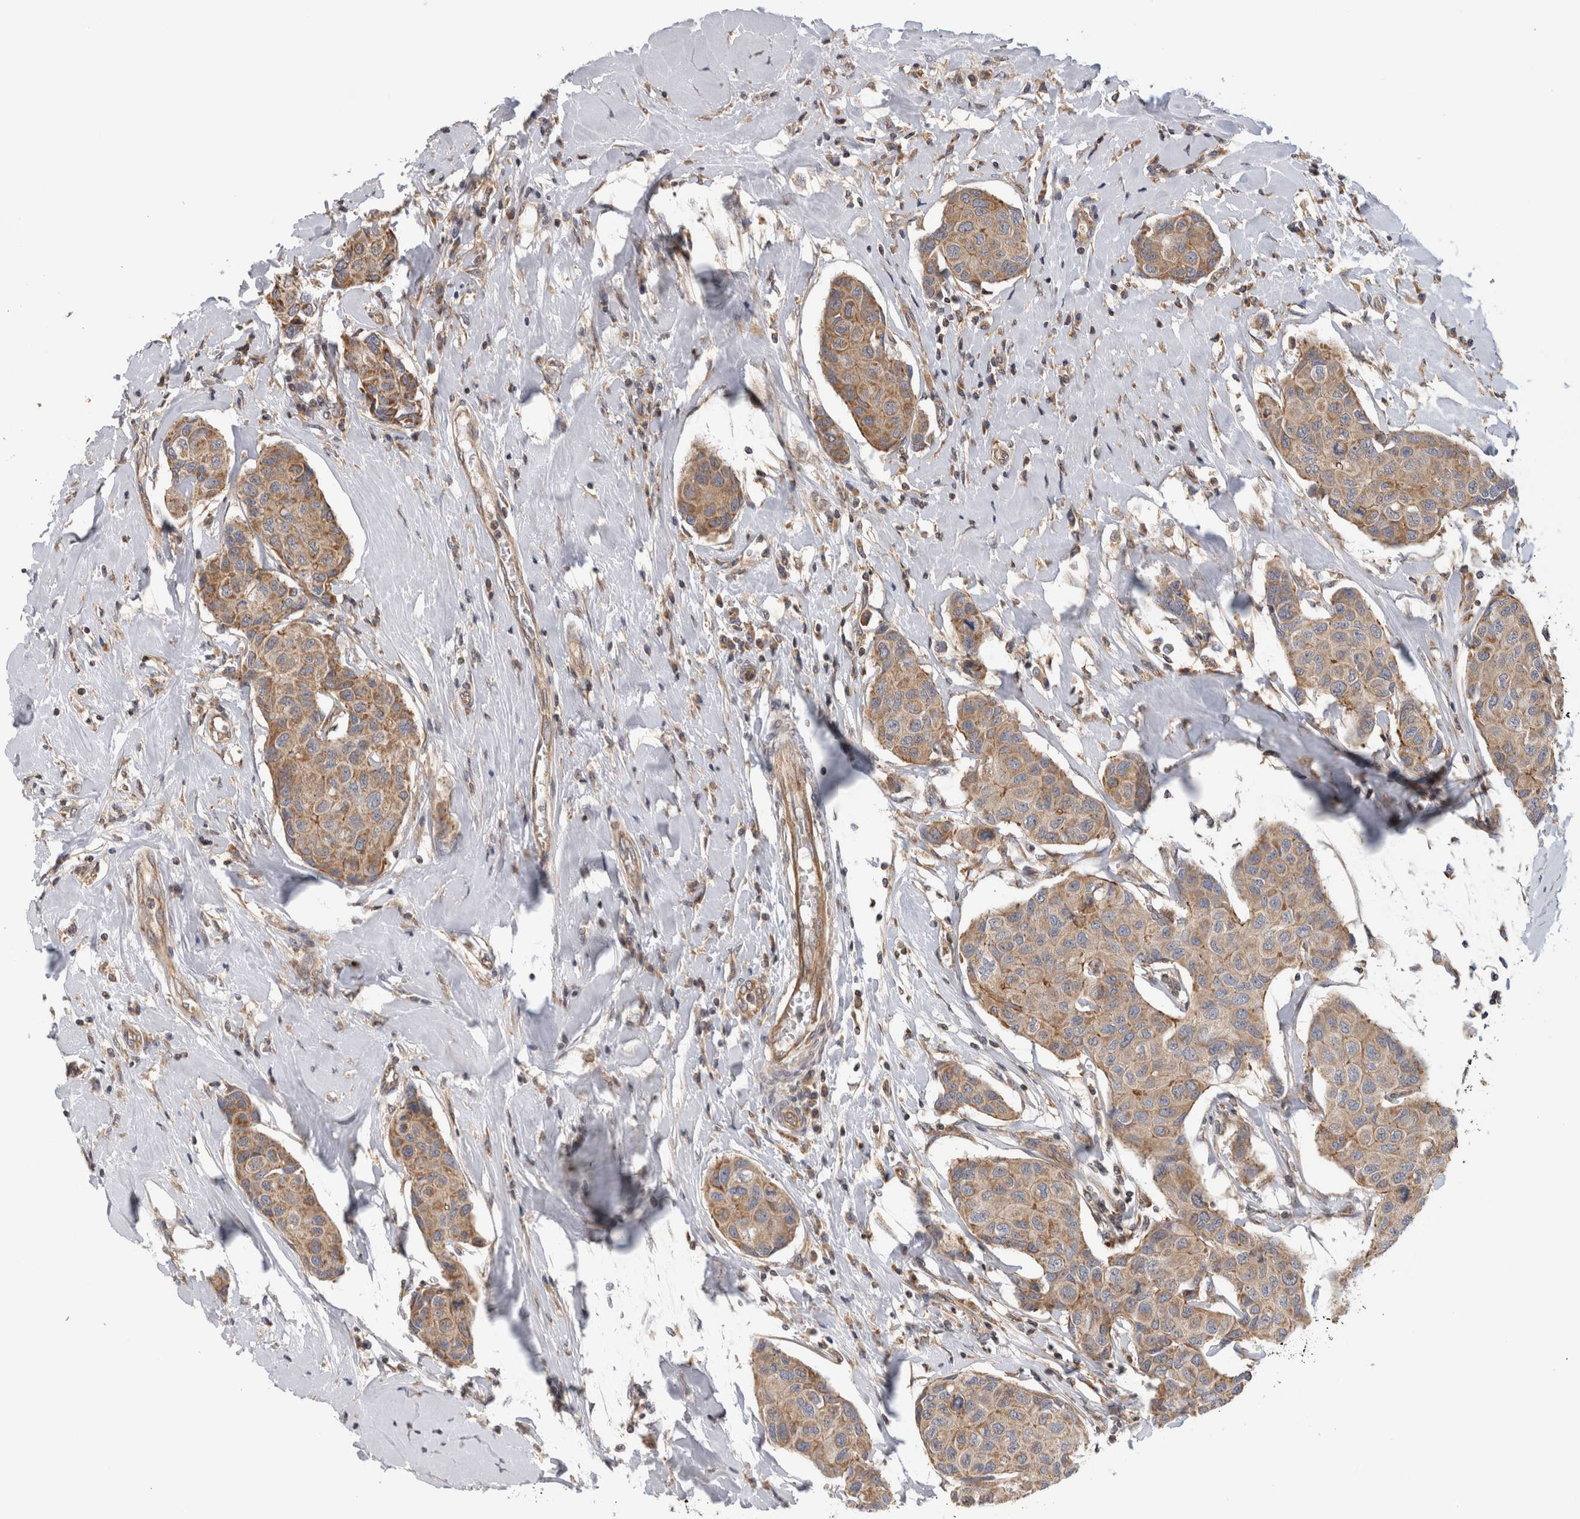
{"staining": {"intensity": "moderate", "quantity": ">75%", "location": "cytoplasmic/membranous"}, "tissue": "breast cancer", "cell_type": "Tumor cells", "image_type": "cancer", "snomed": [{"axis": "morphology", "description": "Duct carcinoma"}, {"axis": "topography", "description": "Breast"}], "caption": "Breast invasive ductal carcinoma stained for a protein exhibits moderate cytoplasmic/membranous positivity in tumor cells.", "gene": "GRIK2", "patient": {"sex": "female", "age": 80}}